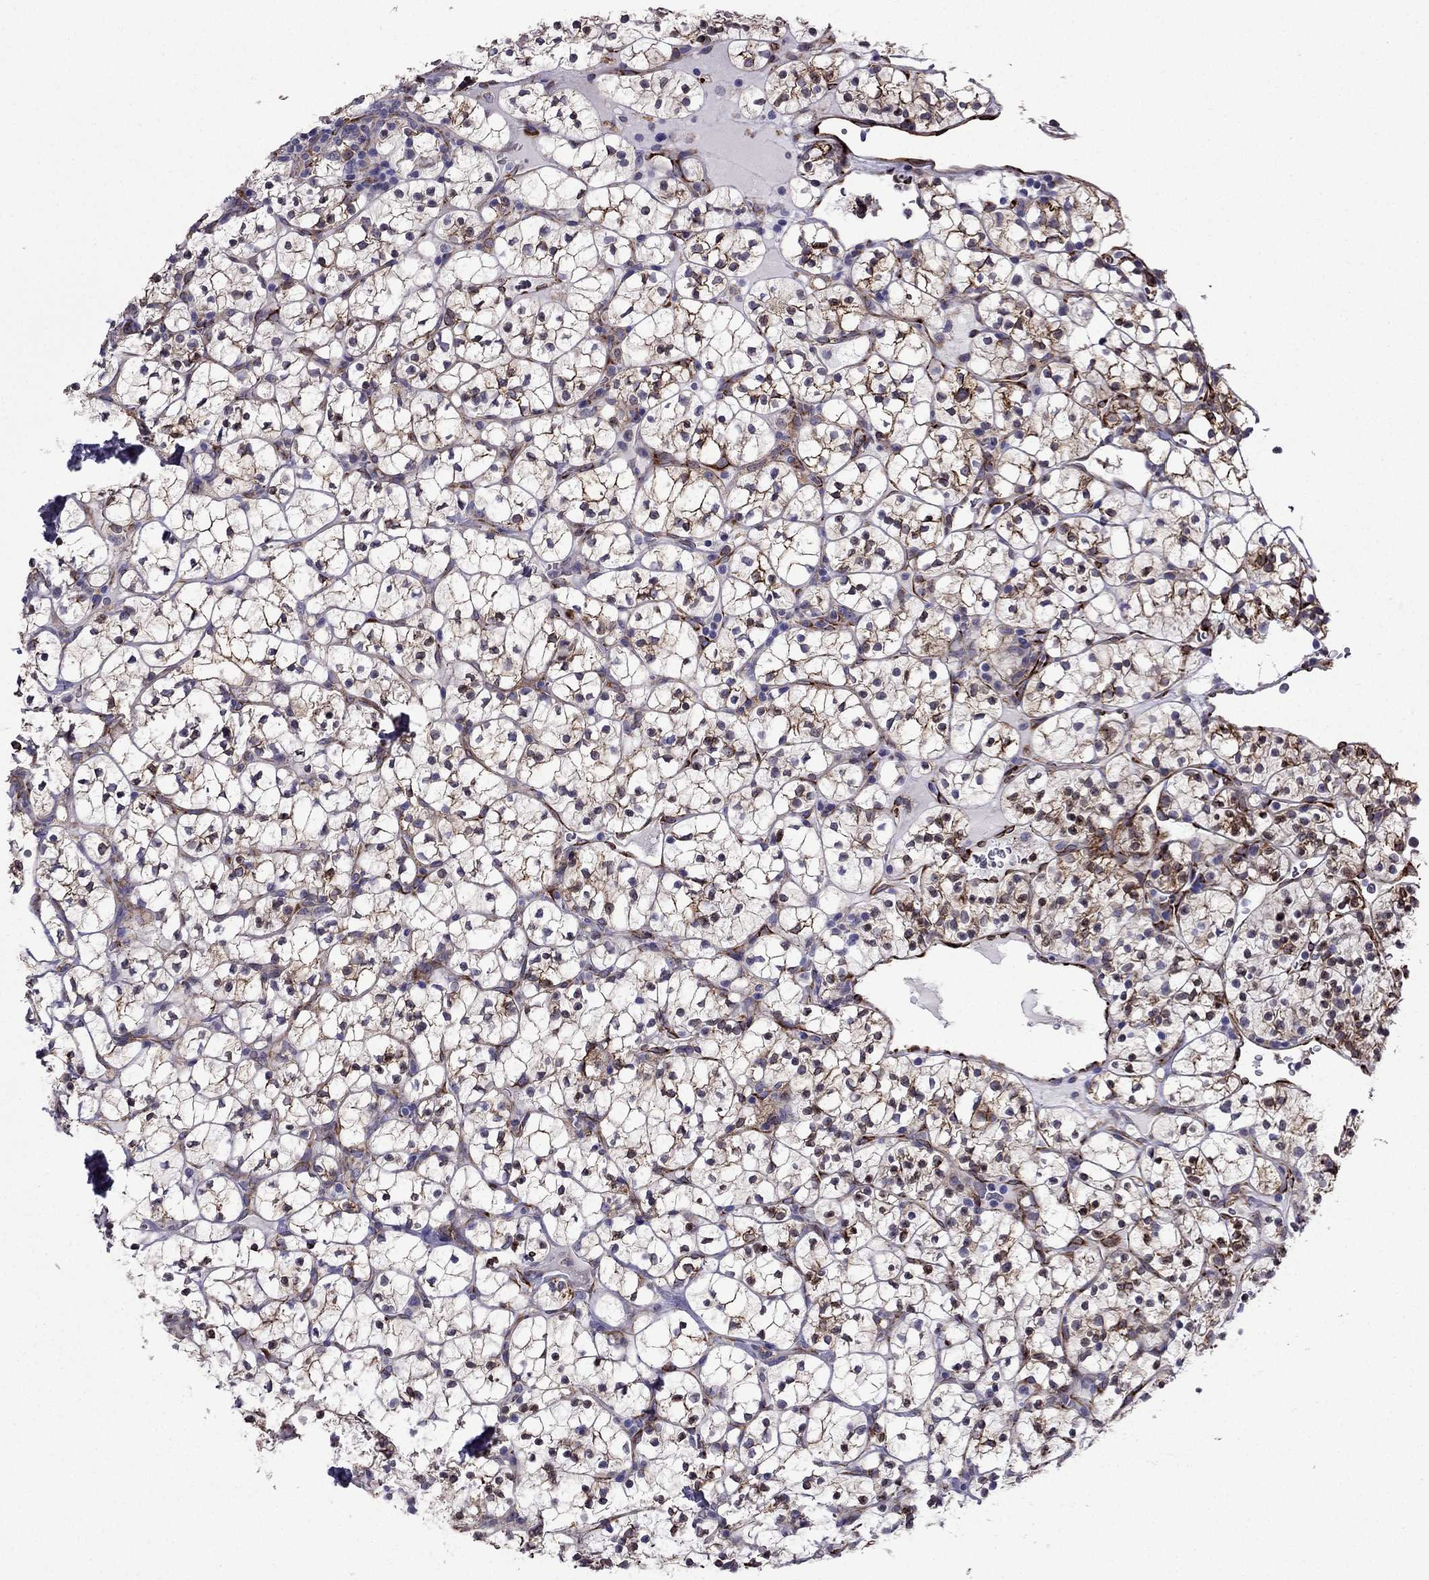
{"staining": {"intensity": "strong", "quantity": "25%-75%", "location": "cytoplasmic/membranous"}, "tissue": "renal cancer", "cell_type": "Tumor cells", "image_type": "cancer", "snomed": [{"axis": "morphology", "description": "Adenocarcinoma, NOS"}, {"axis": "topography", "description": "Kidney"}], "caption": "High-magnification brightfield microscopy of renal adenocarcinoma stained with DAB (3,3'-diaminobenzidine) (brown) and counterstained with hematoxylin (blue). tumor cells exhibit strong cytoplasmic/membranous positivity is present in about25%-75% of cells. (brown staining indicates protein expression, while blue staining denotes nuclei).", "gene": "IKBIP", "patient": {"sex": "female", "age": 89}}